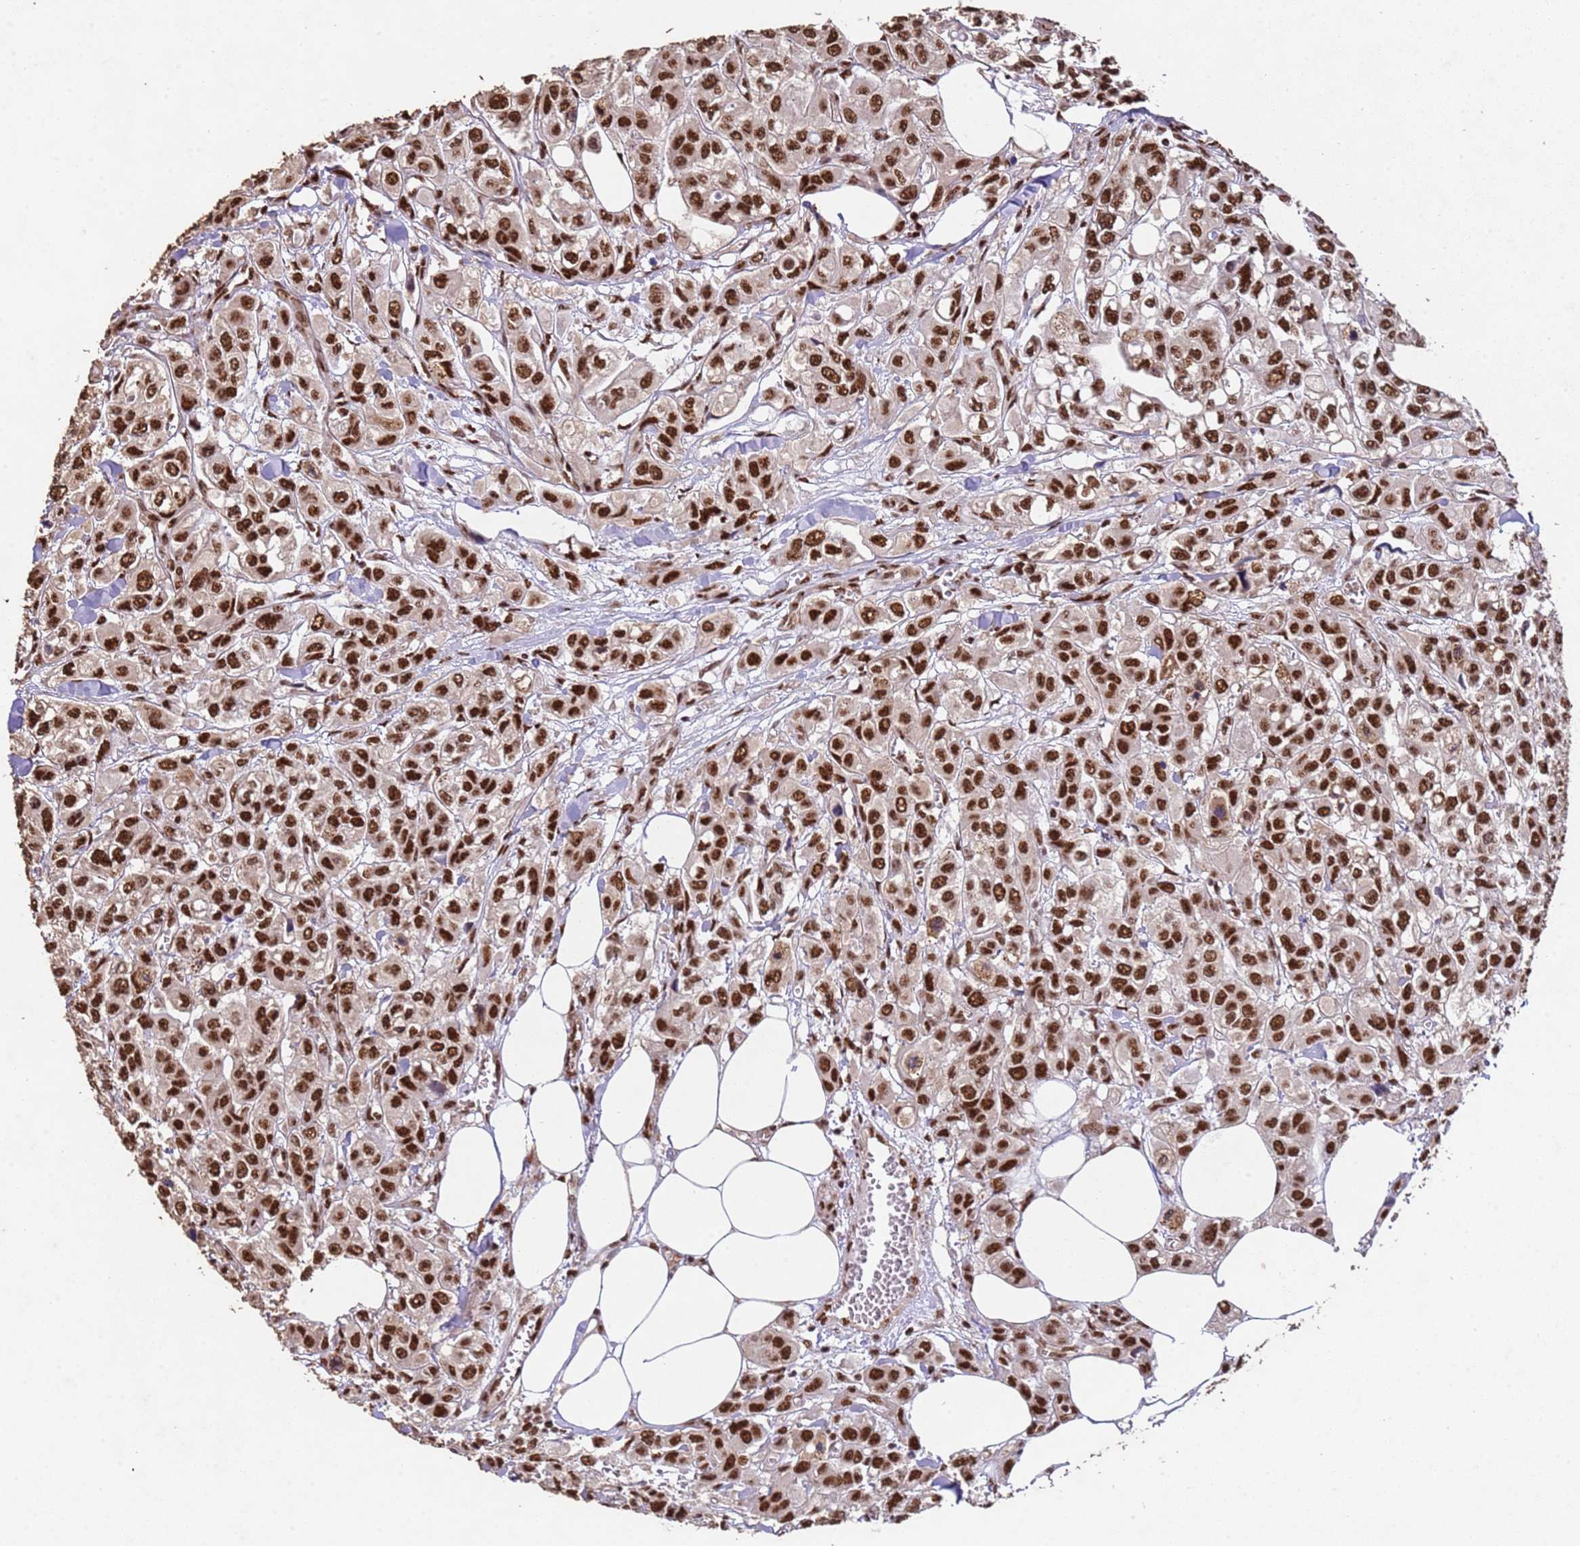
{"staining": {"intensity": "strong", "quantity": ">75%", "location": "nuclear"}, "tissue": "urothelial cancer", "cell_type": "Tumor cells", "image_type": "cancer", "snomed": [{"axis": "morphology", "description": "Urothelial carcinoma, High grade"}, {"axis": "topography", "description": "Urinary bladder"}], "caption": "A micrograph of urothelial cancer stained for a protein demonstrates strong nuclear brown staining in tumor cells.", "gene": "ESF1", "patient": {"sex": "male", "age": 67}}